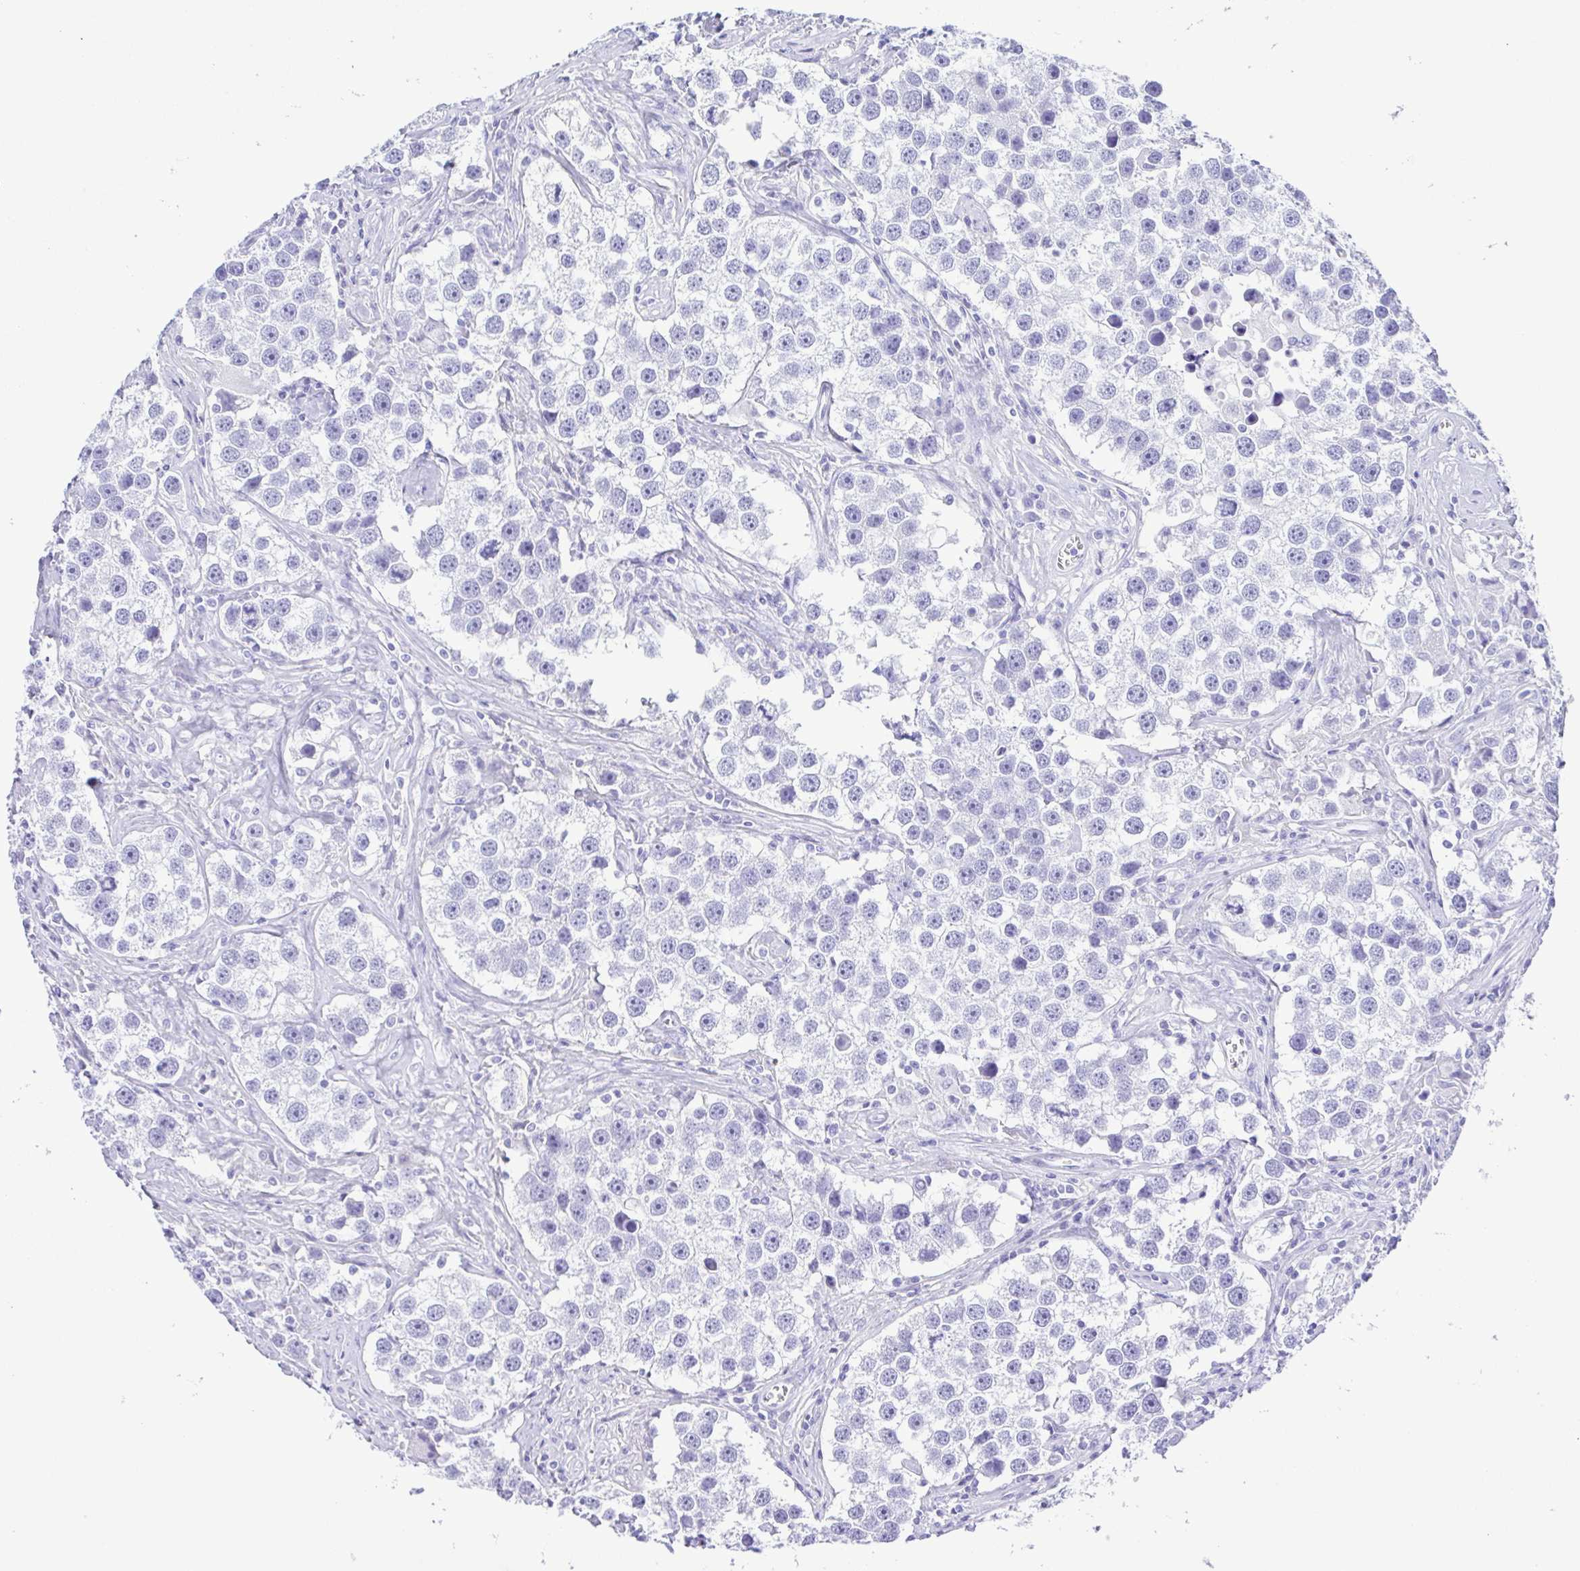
{"staining": {"intensity": "negative", "quantity": "none", "location": "none"}, "tissue": "testis cancer", "cell_type": "Tumor cells", "image_type": "cancer", "snomed": [{"axis": "morphology", "description": "Seminoma, NOS"}, {"axis": "topography", "description": "Testis"}], "caption": "High magnification brightfield microscopy of testis cancer stained with DAB (3,3'-diaminobenzidine) (brown) and counterstained with hematoxylin (blue): tumor cells show no significant expression.", "gene": "ERP27", "patient": {"sex": "male", "age": 49}}